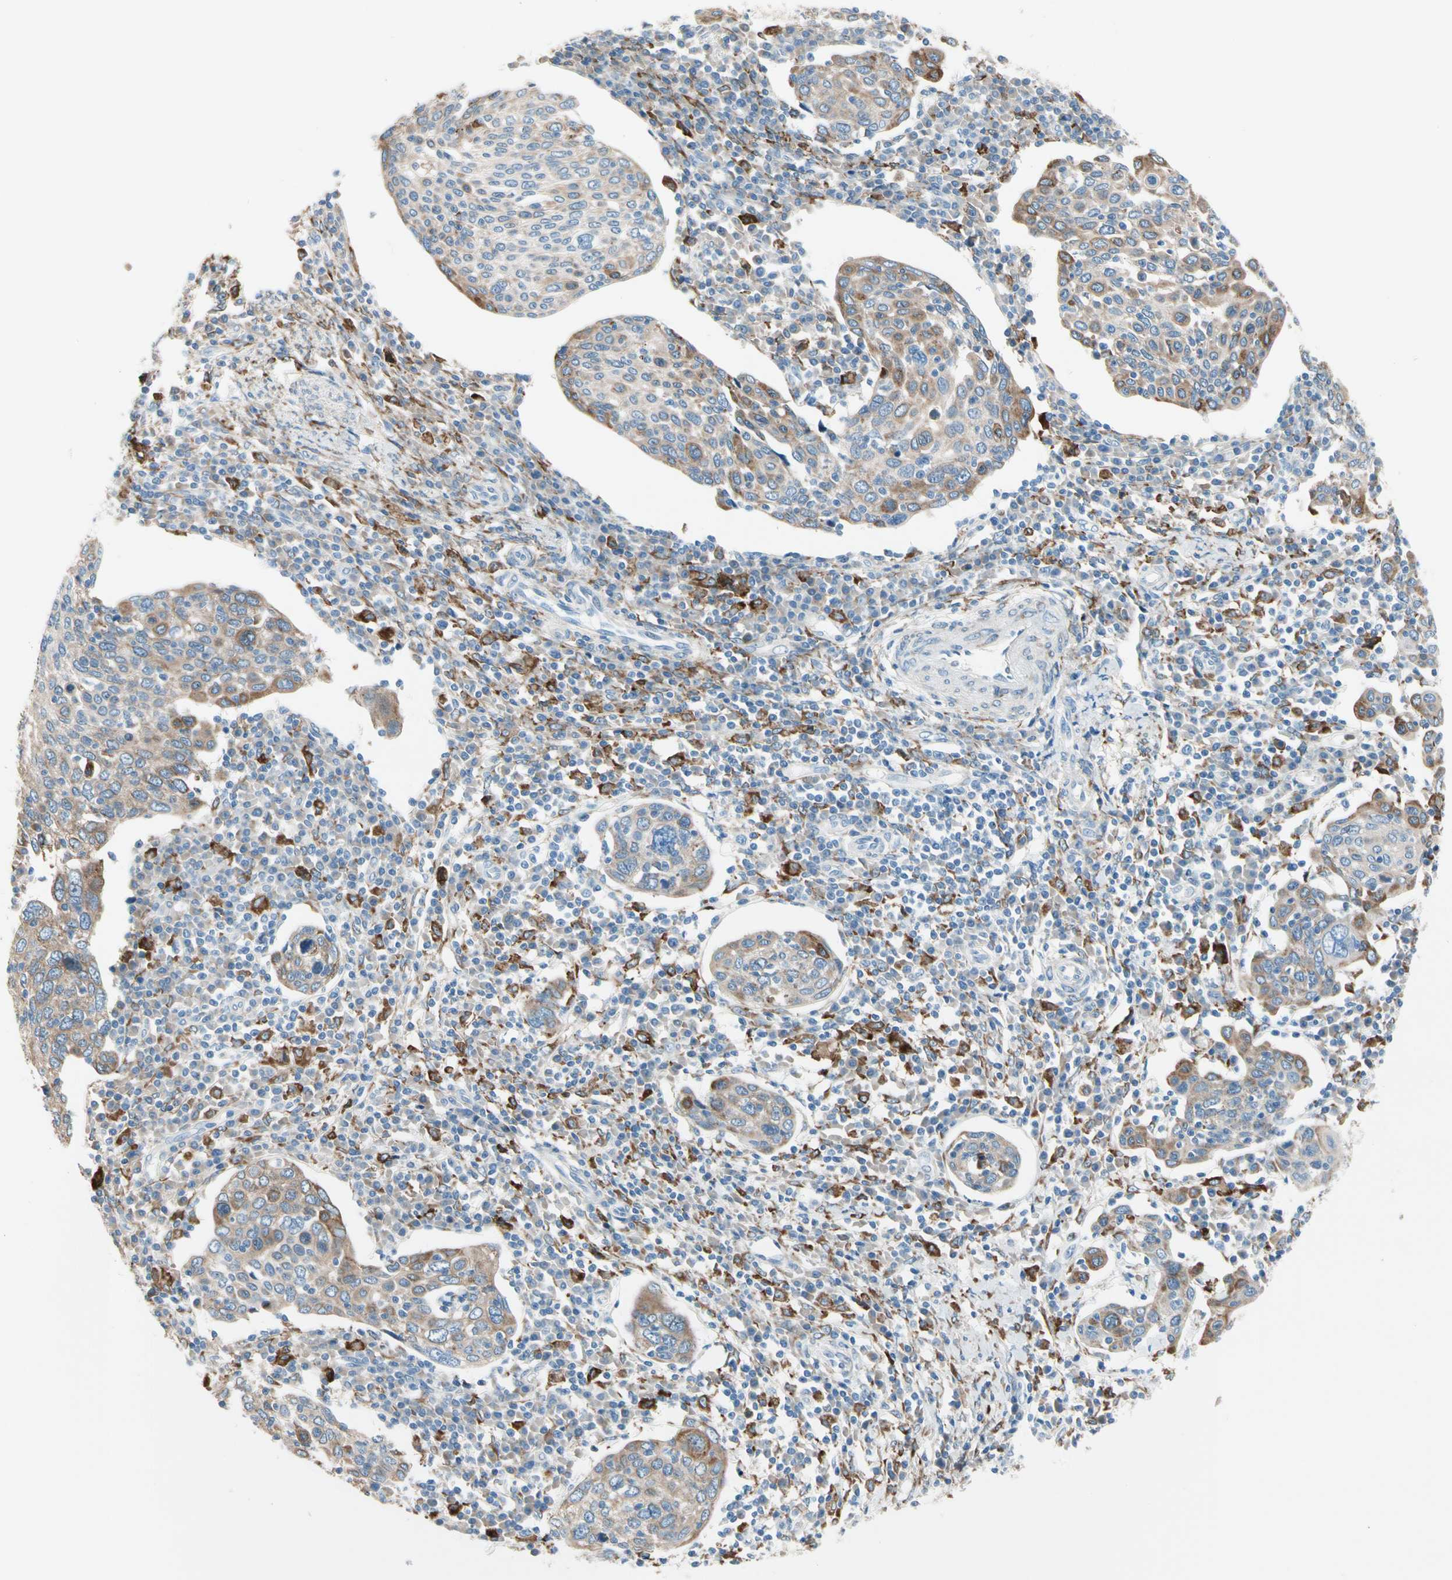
{"staining": {"intensity": "moderate", "quantity": "25%-75%", "location": "cytoplasmic/membranous"}, "tissue": "cervical cancer", "cell_type": "Tumor cells", "image_type": "cancer", "snomed": [{"axis": "morphology", "description": "Squamous cell carcinoma, NOS"}, {"axis": "topography", "description": "Cervix"}], "caption": "The histopathology image shows a brown stain indicating the presence of a protein in the cytoplasmic/membranous of tumor cells in squamous cell carcinoma (cervical).", "gene": "LRPAP1", "patient": {"sex": "female", "age": 40}}